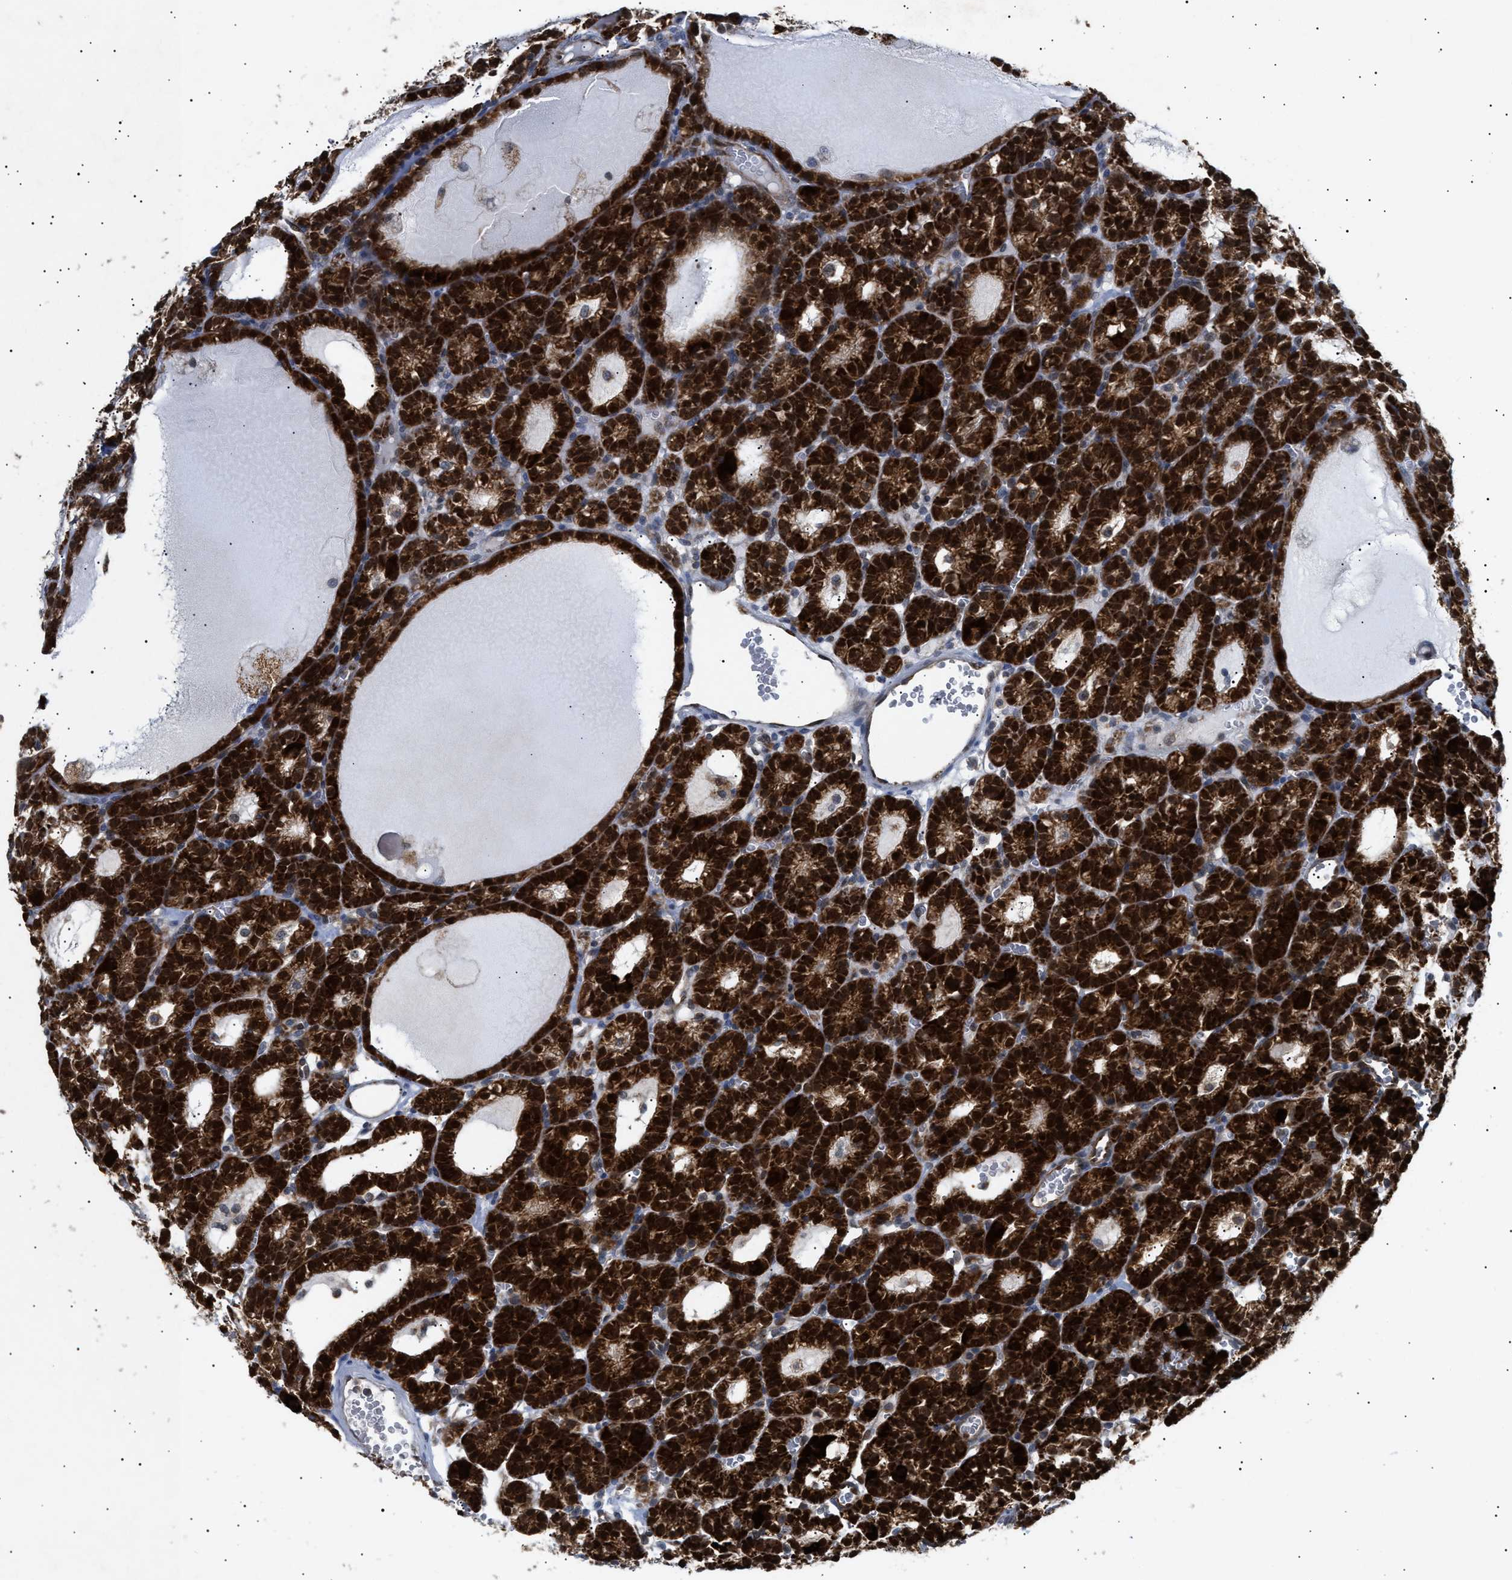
{"staining": {"intensity": "strong", "quantity": ">75%", "location": "cytoplasmic/membranous,nuclear"}, "tissue": "parathyroid gland", "cell_type": "Glandular cells", "image_type": "normal", "snomed": [{"axis": "morphology", "description": "Normal tissue, NOS"}, {"axis": "morphology", "description": "Adenoma, NOS"}, {"axis": "topography", "description": "Parathyroid gland"}], "caption": "Strong cytoplasmic/membranous,nuclear staining is present in approximately >75% of glandular cells in benign parathyroid gland. (DAB (3,3'-diaminobenzidine) IHC with brightfield microscopy, high magnification).", "gene": "SIRT5", "patient": {"sex": "female", "age": 58}}